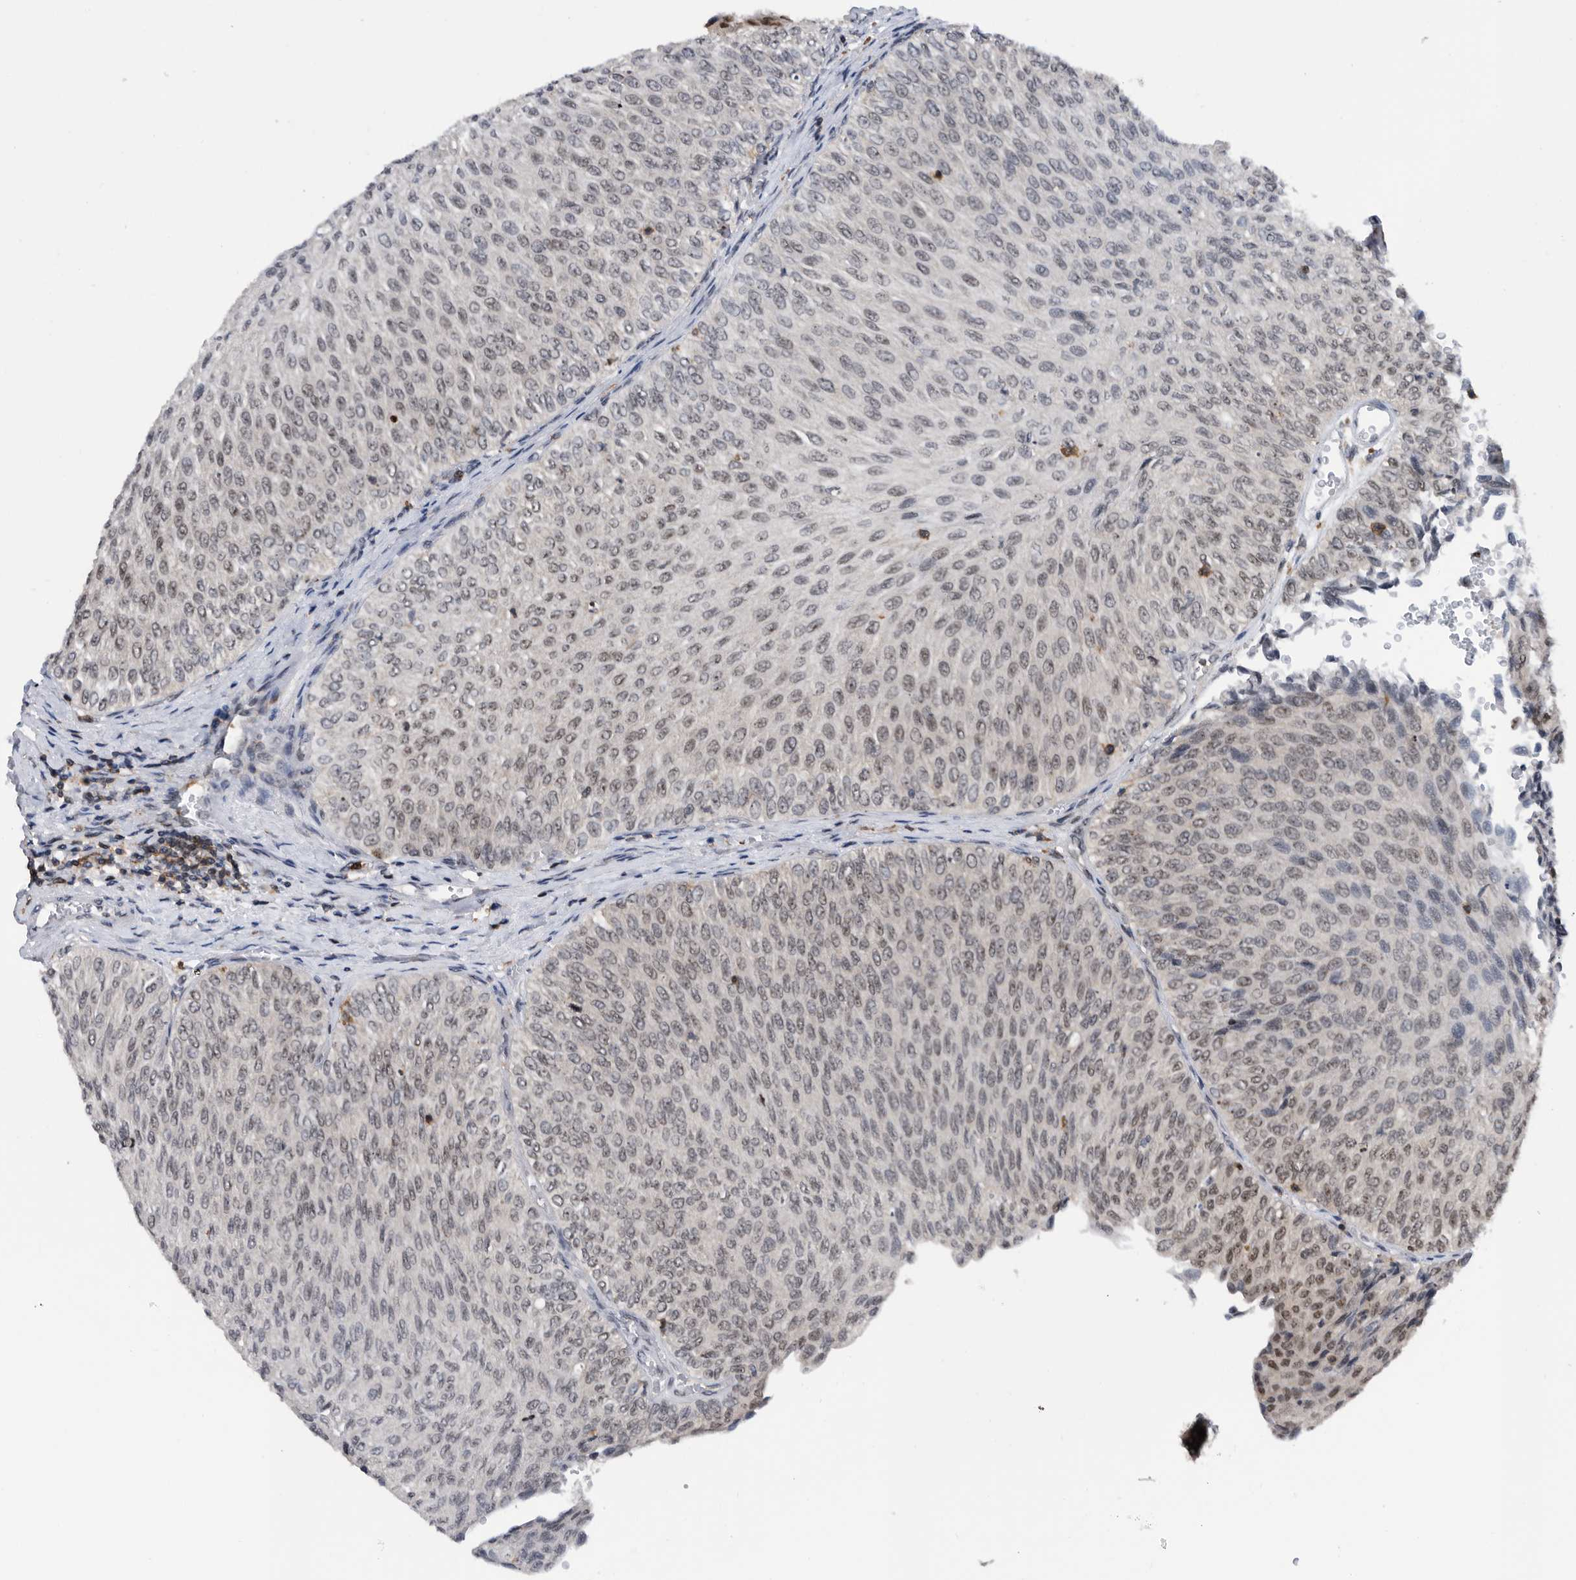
{"staining": {"intensity": "weak", "quantity": "25%-75%", "location": "nuclear"}, "tissue": "urothelial cancer", "cell_type": "Tumor cells", "image_type": "cancer", "snomed": [{"axis": "morphology", "description": "Urothelial carcinoma, Low grade"}, {"axis": "topography", "description": "Urinary bladder"}], "caption": "DAB immunohistochemical staining of human urothelial cancer displays weak nuclear protein positivity in about 25%-75% of tumor cells.", "gene": "ZNF260", "patient": {"sex": "male", "age": 78}}